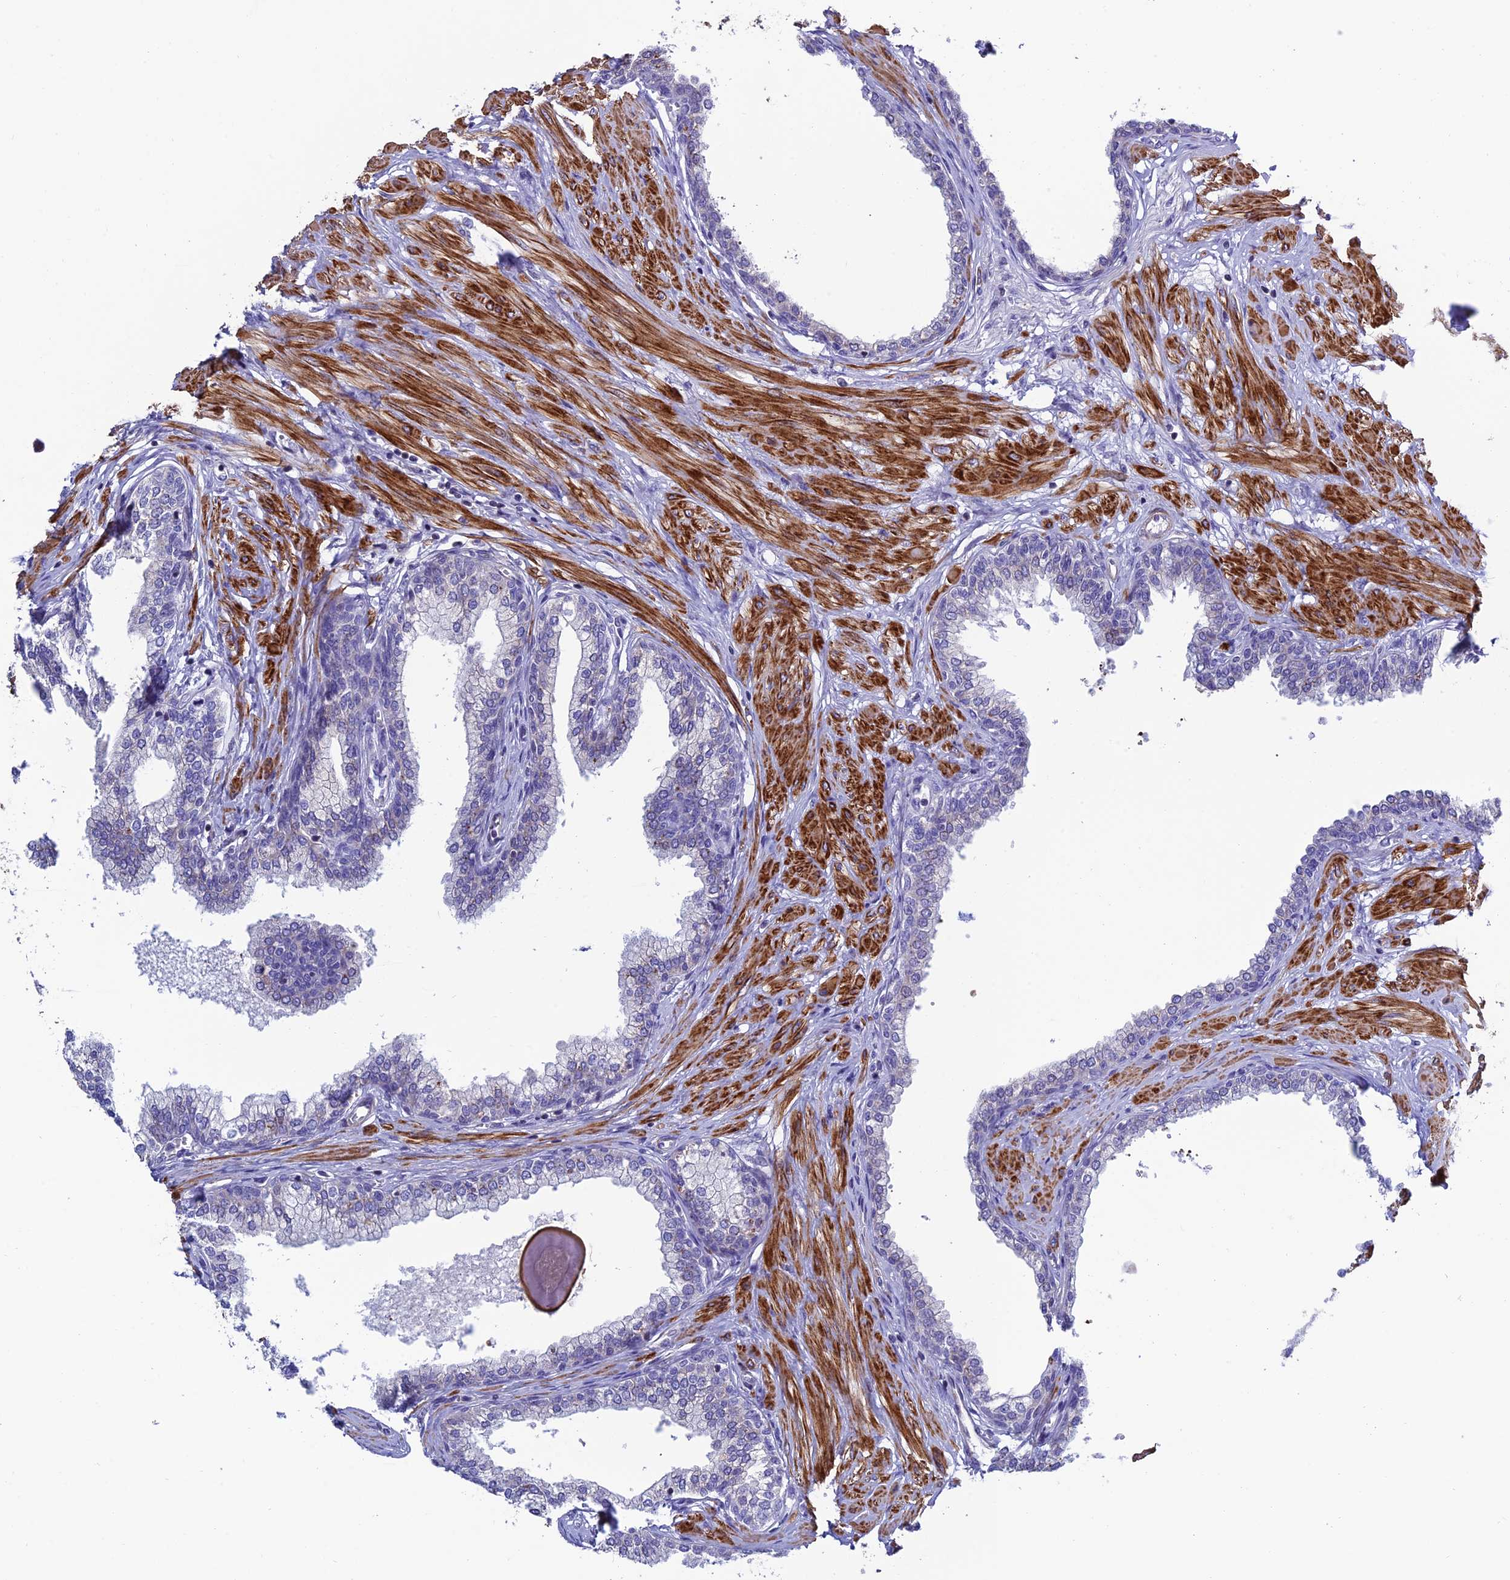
{"staining": {"intensity": "negative", "quantity": "none", "location": "none"}, "tissue": "prostate", "cell_type": "Glandular cells", "image_type": "normal", "snomed": [{"axis": "morphology", "description": "Normal tissue, NOS"}, {"axis": "morphology", "description": "Urothelial carcinoma, Low grade"}, {"axis": "topography", "description": "Urinary bladder"}, {"axis": "topography", "description": "Prostate"}], "caption": "Immunohistochemistry (IHC) of benign human prostate shows no positivity in glandular cells. (DAB IHC visualized using brightfield microscopy, high magnification).", "gene": "FAM178B", "patient": {"sex": "male", "age": 60}}